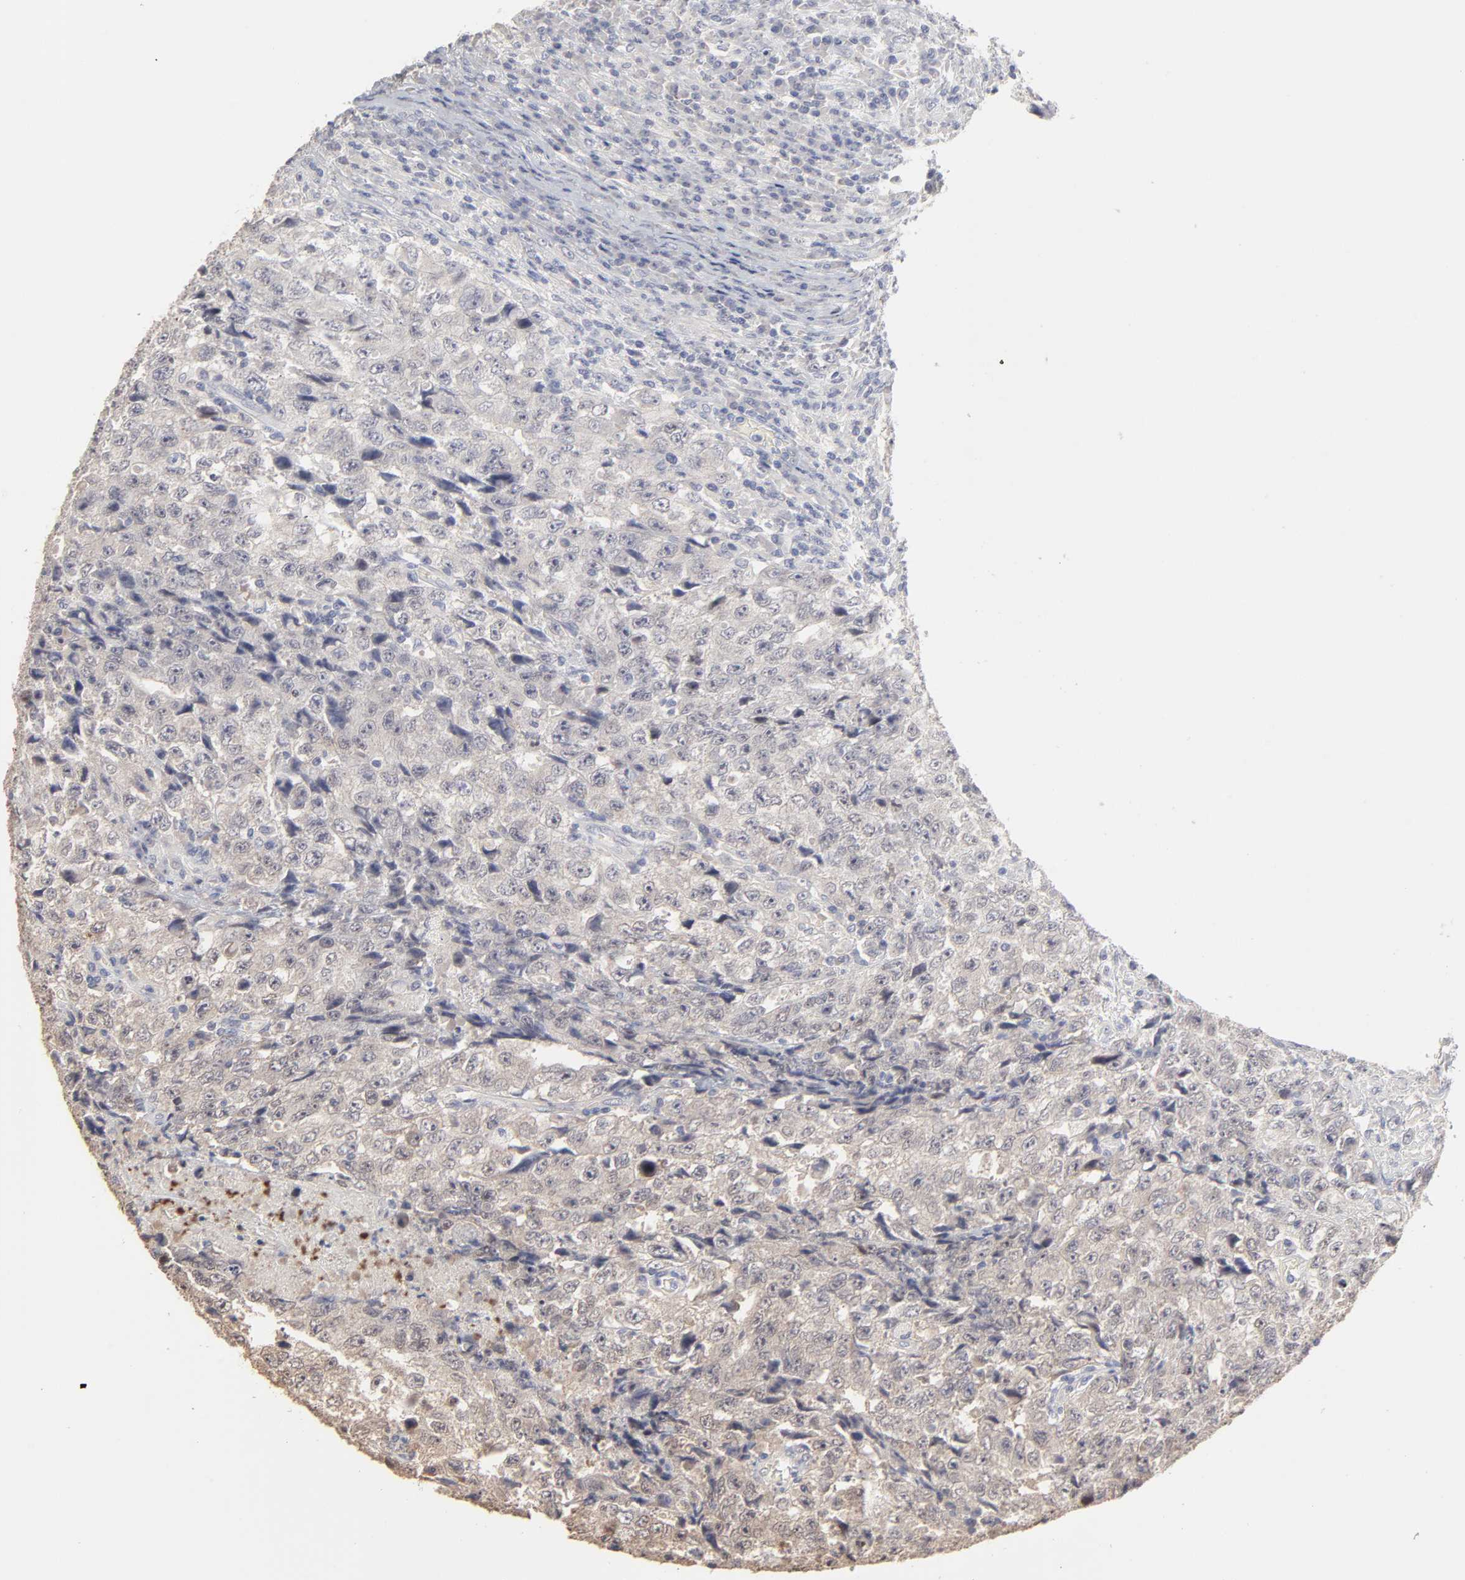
{"staining": {"intensity": "weak", "quantity": ">75%", "location": "cytoplasmic/membranous"}, "tissue": "testis cancer", "cell_type": "Tumor cells", "image_type": "cancer", "snomed": [{"axis": "morphology", "description": "Necrosis, NOS"}, {"axis": "morphology", "description": "Carcinoma, Embryonal, NOS"}, {"axis": "topography", "description": "Testis"}], "caption": "Immunohistochemical staining of testis embryonal carcinoma exhibits weak cytoplasmic/membranous protein staining in approximately >75% of tumor cells. Immunohistochemistry stains the protein of interest in brown and the nuclei are stained blue.", "gene": "DNAL4", "patient": {"sex": "male", "age": 19}}